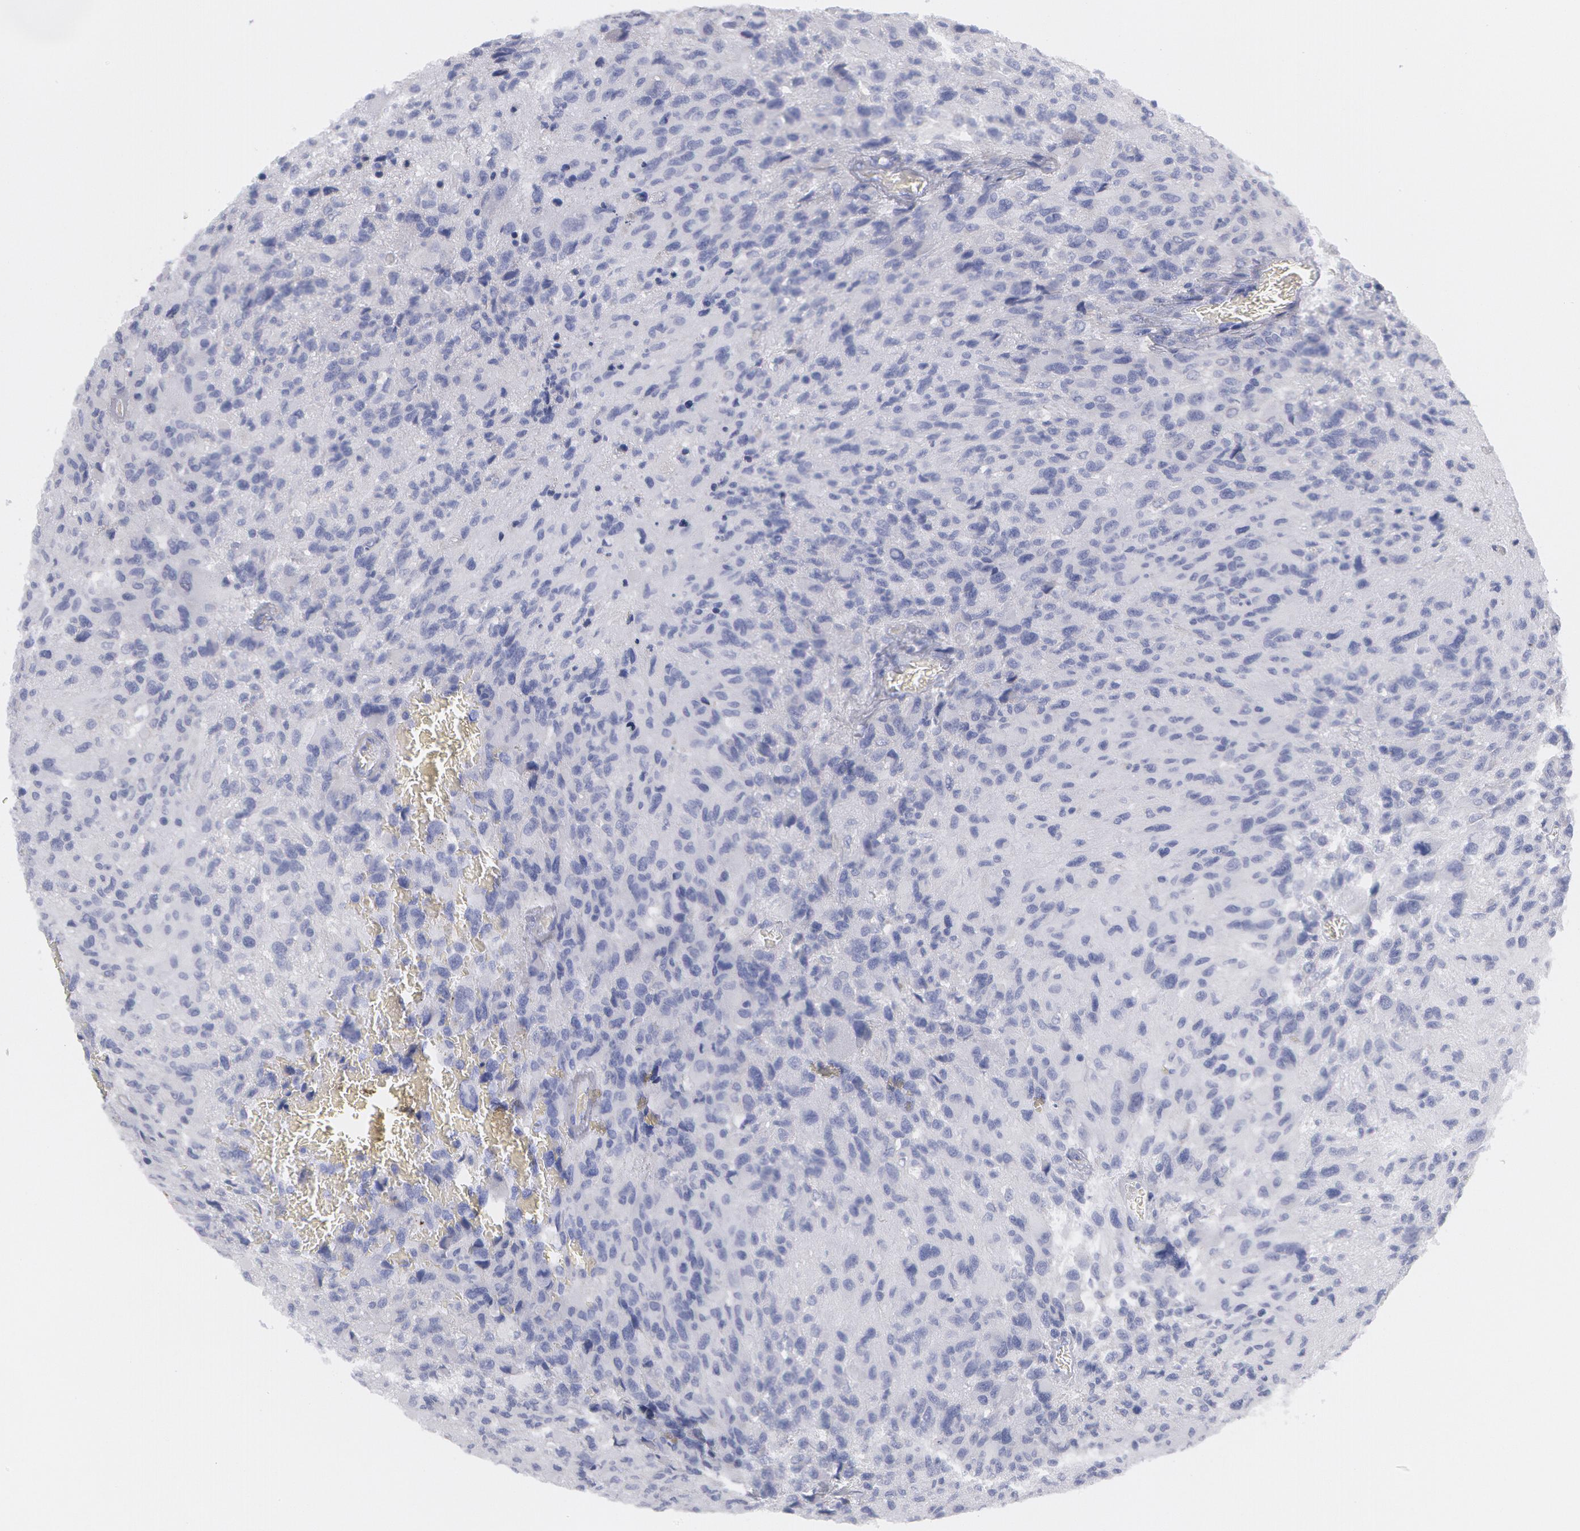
{"staining": {"intensity": "negative", "quantity": "none", "location": "none"}, "tissue": "glioma", "cell_type": "Tumor cells", "image_type": "cancer", "snomed": [{"axis": "morphology", "description": "Glioma, malignant, High grade"}, {"axis": "topography", "description": "Brain"}], "caption": "An immunohistochemistry (IHC) image of malignant glioma (high-grade) is shown. There is no staining in tumor cells of malignant glioma (high-grade). (Stains: DAB (3,3'-diaminobenzidine) immunohistochemistry with hematoxylin counter stain, Microscopy: brightfield microscopy at high magnification).", "gene": "SYK", "patient": {"sex": "male", "age": 69}}